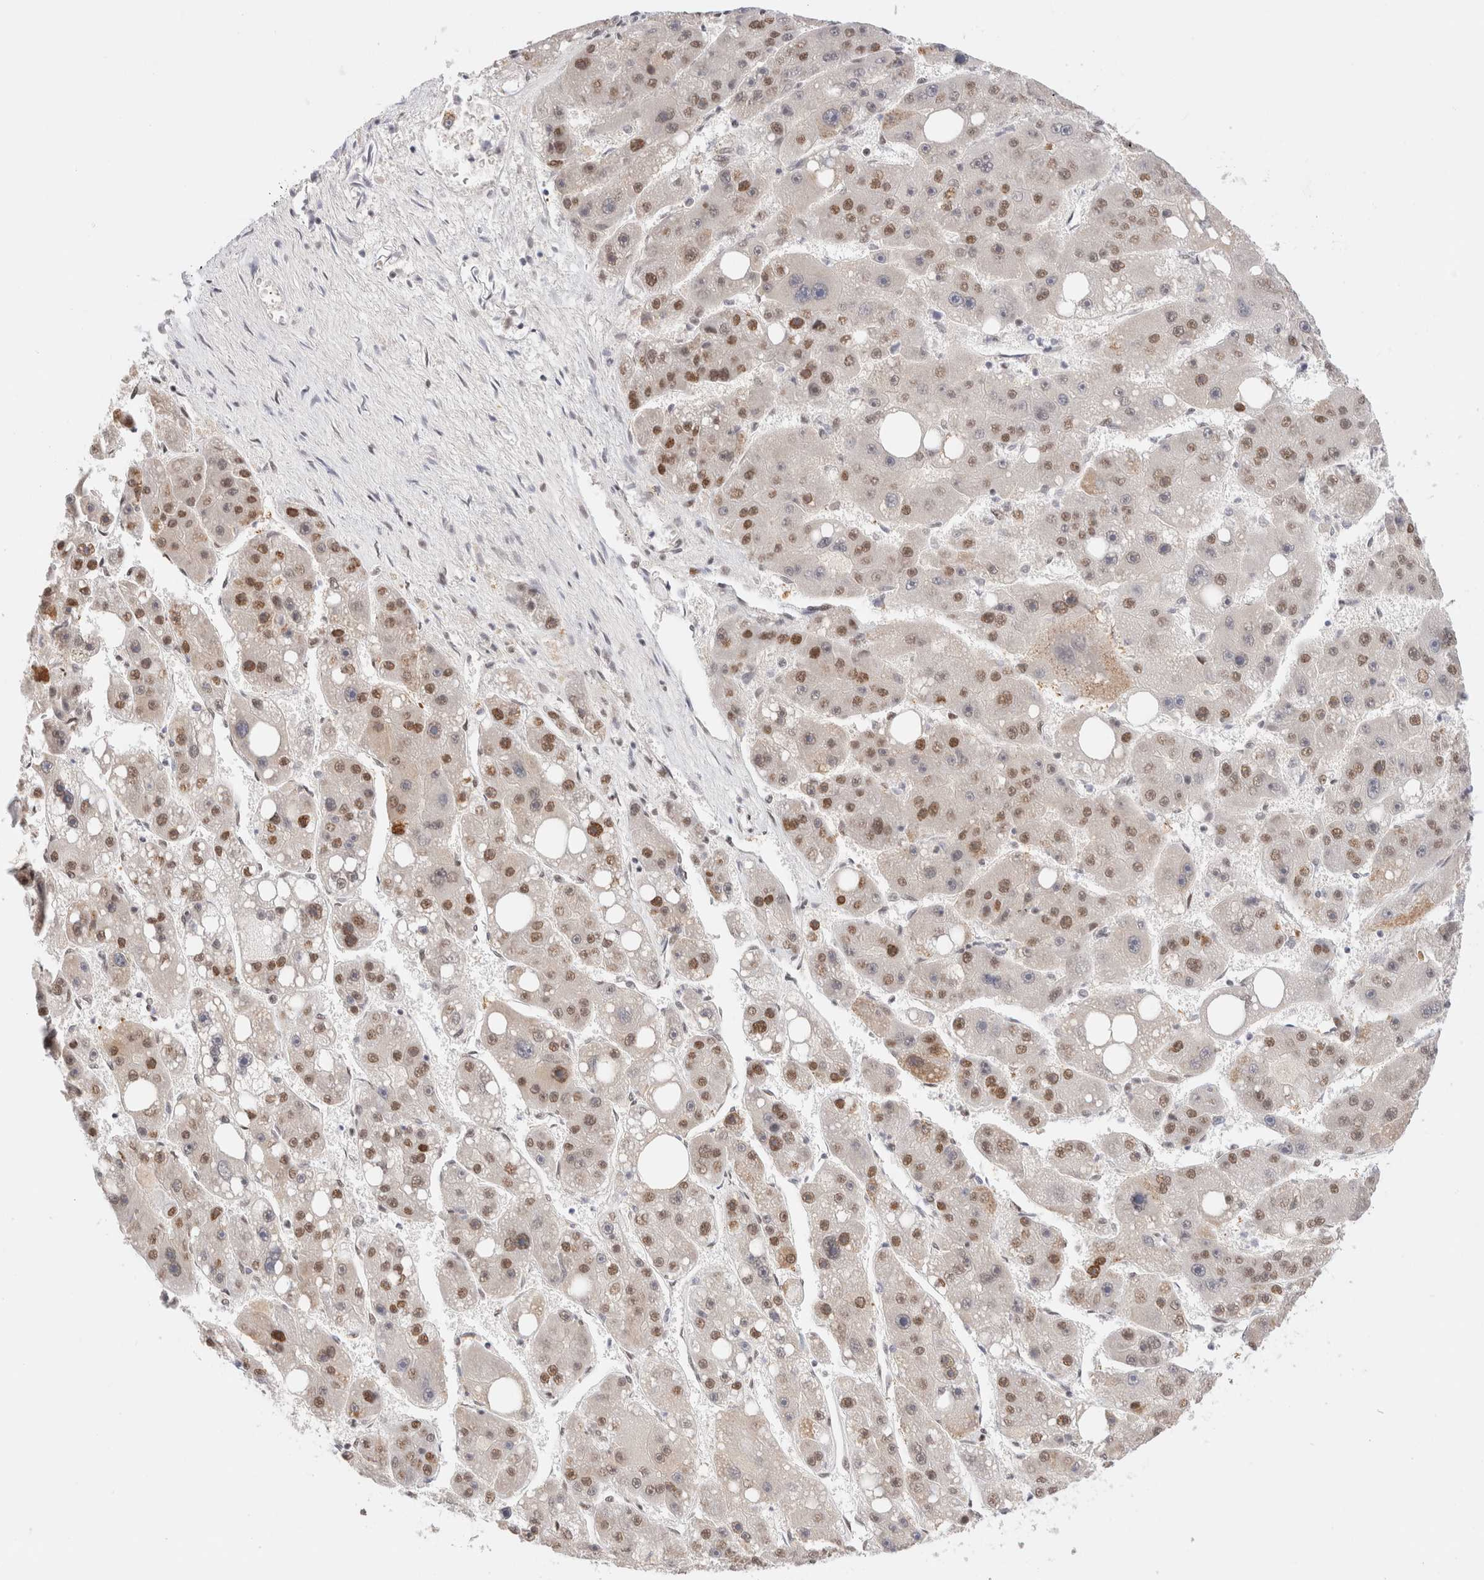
{"staining": {"intensity": "weak", "quantity": ">75%", "location": "cytoplasmic/membranous,nuclear"}, "tissue": "liver cancer", "cell_type": "Tumor cells", "image_type": "cancer", "snomed": [{"axis": "morphology", "description": "Carcinoma, Hepatocellular, NOS"}, {"axis": "topography", "description": "Liver"}], "caption": "Immunohistochemistry of human liver cancer exhibits low levels of weak cytoplasmic/membranous and nuclear positivity in approximately >75% of tumor cells.", "gene": "ZNF282", "patient": {"sex": "female", "age": 61}}